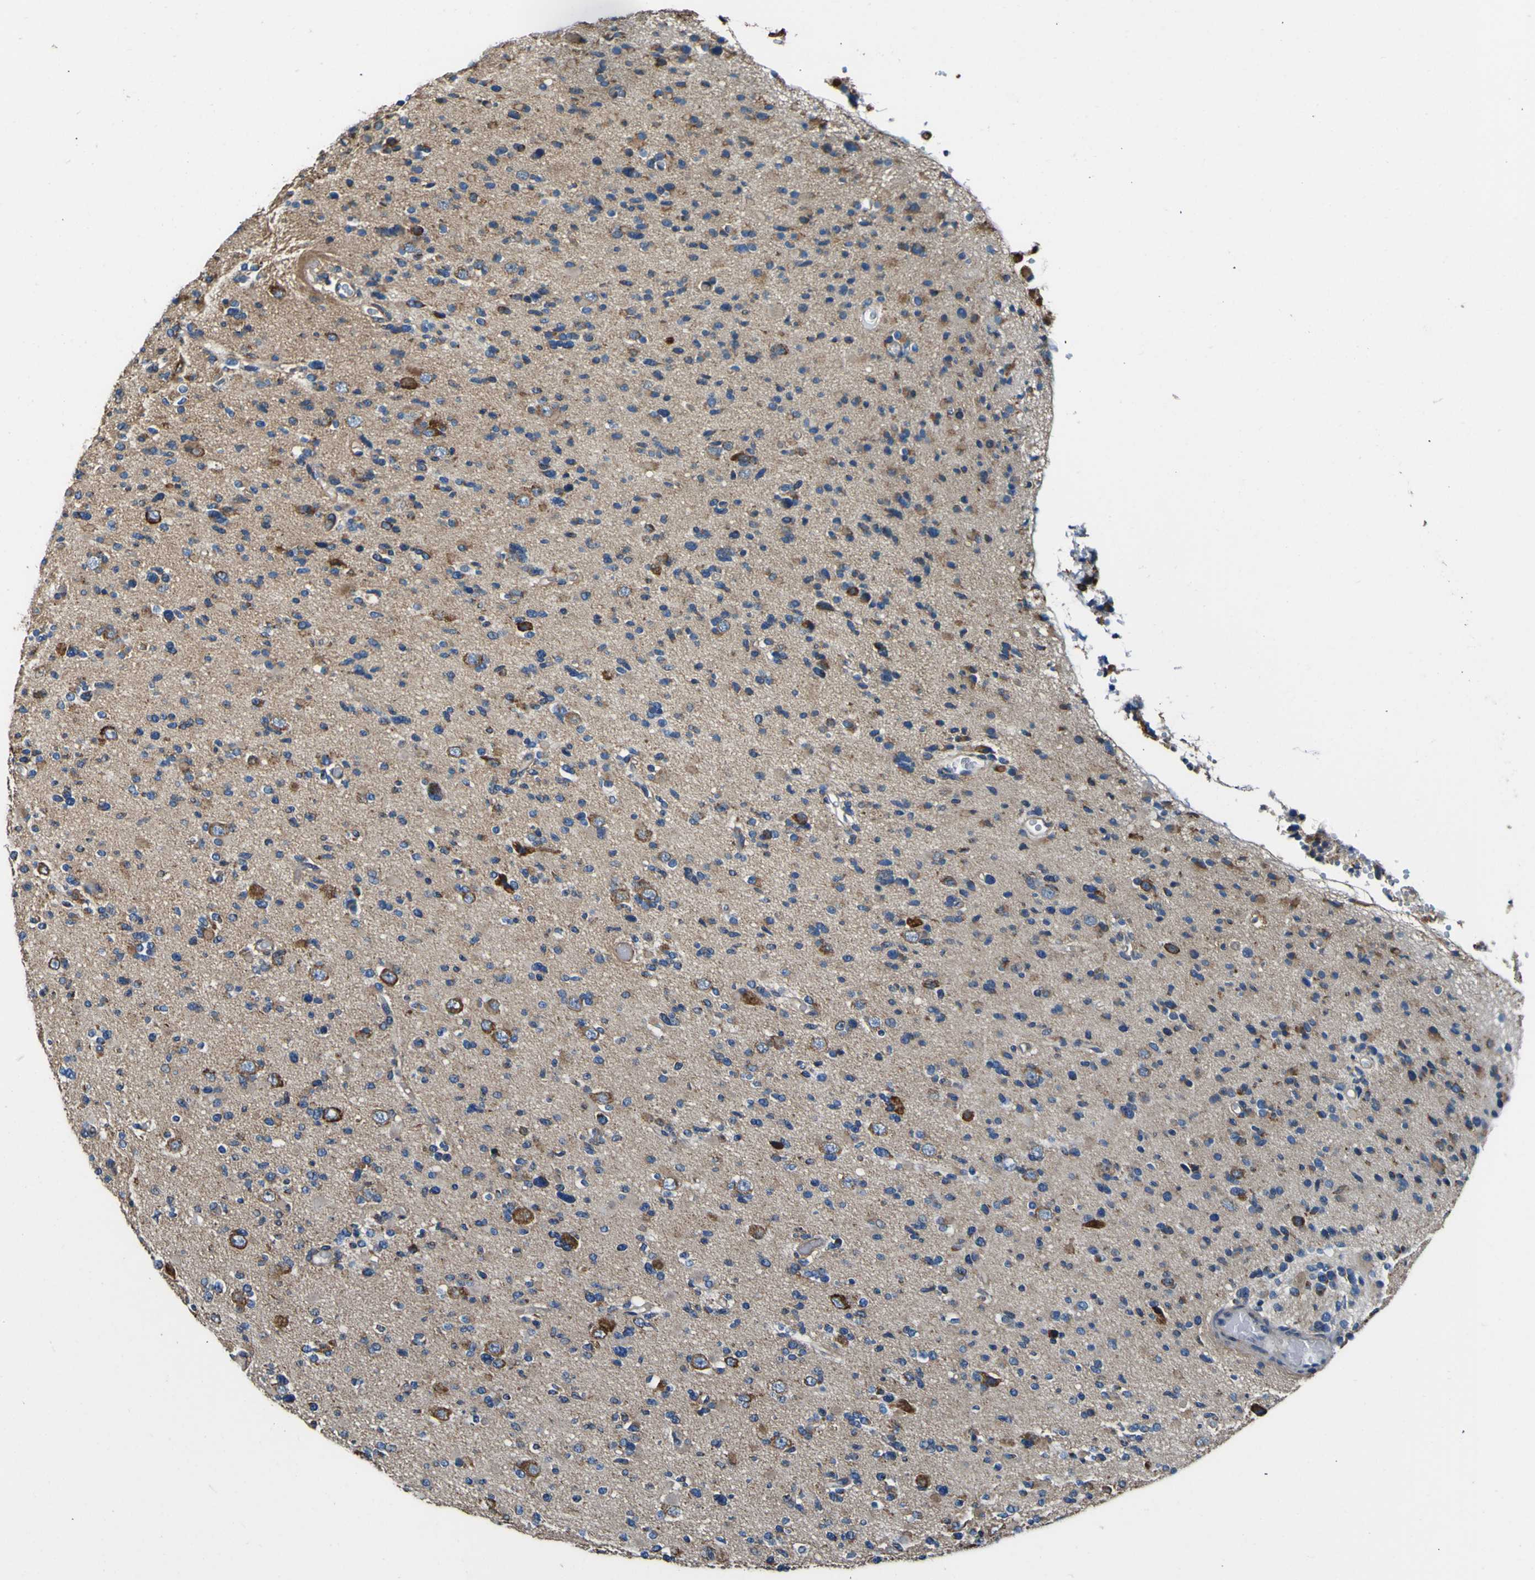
{"staining": {"intensity": "moderate", "quantity": "<25%", "location": "cytoplasmic/membranous"}, "tissue": "glioma", "cell_type": "Tumor cells", "image_type": "cancer", "snomed": [{"axis": "morphology", "description": "Glioma, malignant, Low grade"}, {"axis": "topography", "description": "Brain"}], "caption": "Immunohistochemistry photomicrograph of glioma stained for a protein (brown), which demonstrates low levels of moderate cytoplasmic/membranous staining in approximately <25% of tumor cells.", "gene": "INPP5A", "patient": {"sex": "female", "age": 22}}